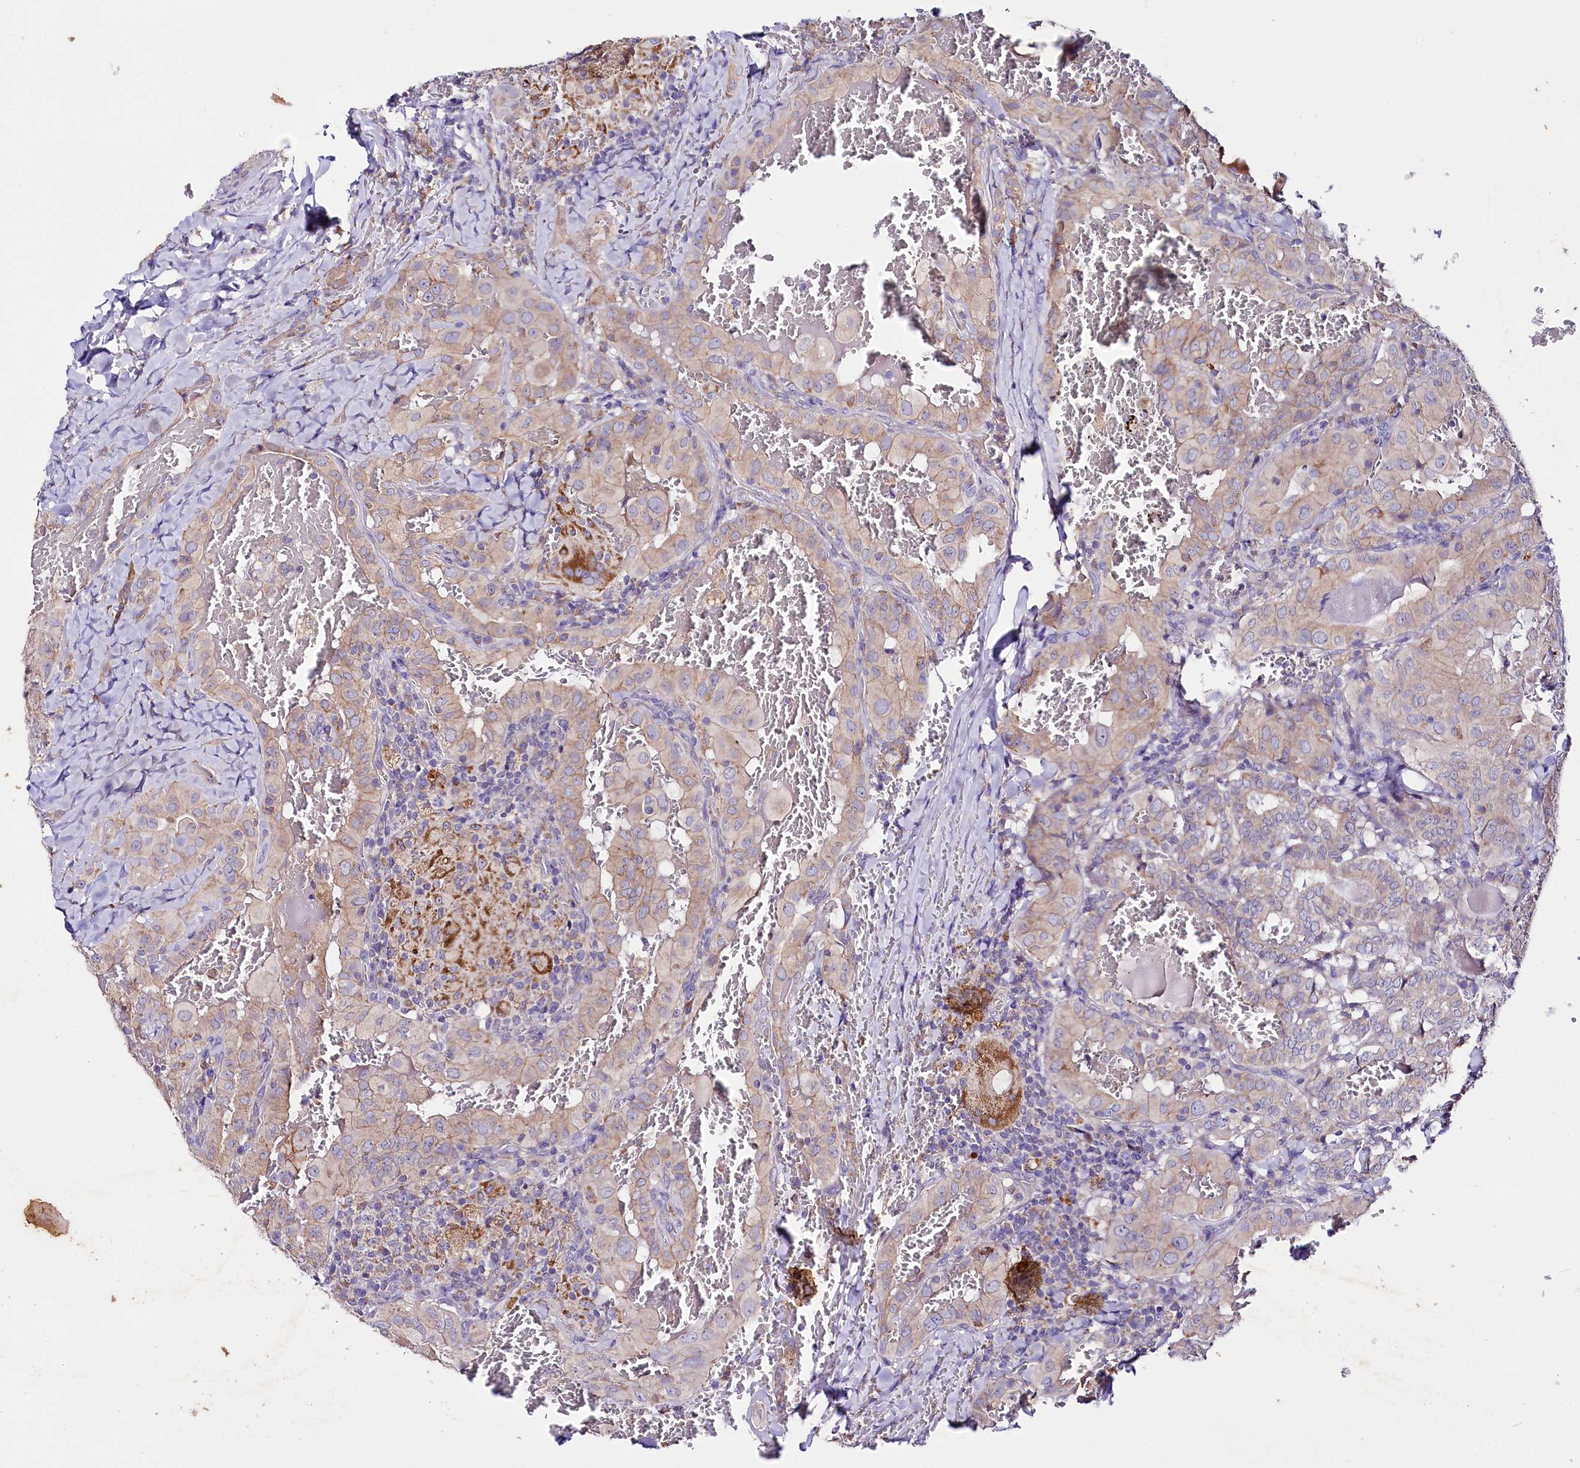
{"staining": {"intensity": "moderate", "quantity": "<25%", "location": "cytoplasmic/membranous"}, "tissue": "thyroid cancer", "cell_type": "Tumor cells", "image_type": "cancer", "snomed": [{"axis": "morphology", "description": "Papillary adenocarcinoma, NOS"}, {"axis": "topography", "description": "Thyroid gland"}], "caption": "Human thyroid cancer (papillary adenocarcinoma) stained with a protein marker displays moderate staining in tumor cells.", "gene": "SACM1L", "patient": {"sex": "female", "age": 72}}